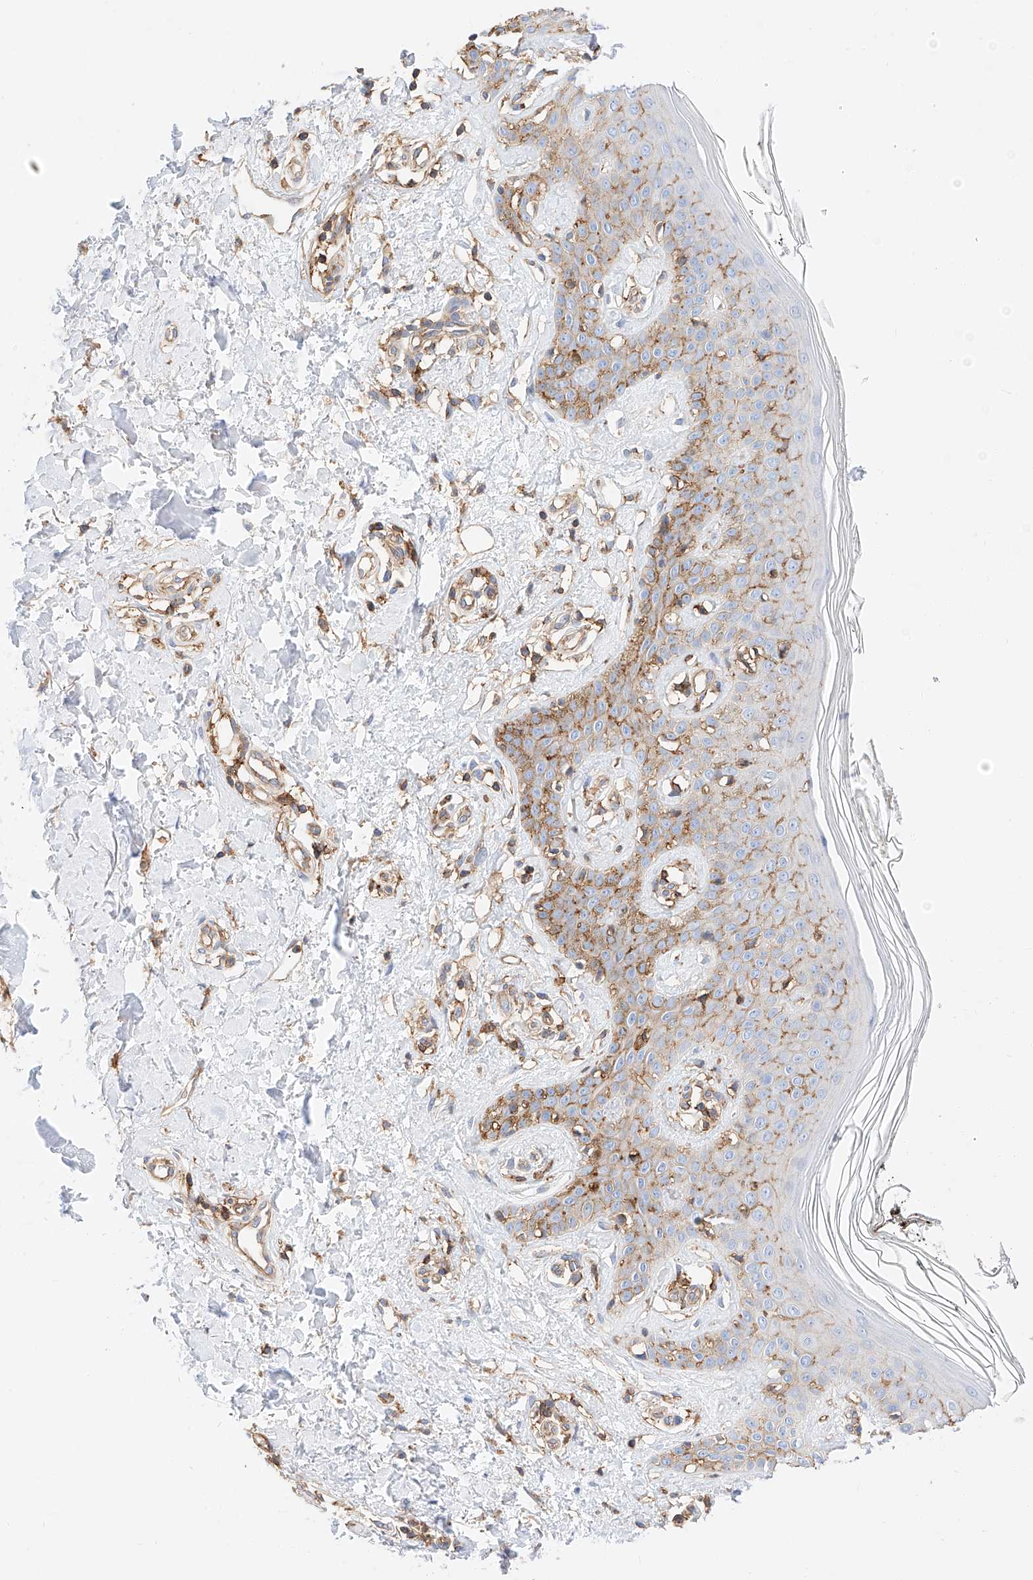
{"staining": {"intensity": "moderate", "quantity": ">75%", "location": "cytoplasmic/membranous"}, "tissue": "skin", "cell_type": "Fibroblasts", "image_type": "normal", "snomed": [{"axis": "morphology", "description": "Normal tissue, NOS"}, {"axis": "topography", "description": "Skin"}], "caption": "Fibroblasts display moderate cytoplasmic/membranous positivity in approximately >75% of cells in unremarkable skin. (Brightfield microscopy of DAB IHC at high magnification).", "gene": "ENSG00000259132", "patient": {"sex": "female", "age": 64}}